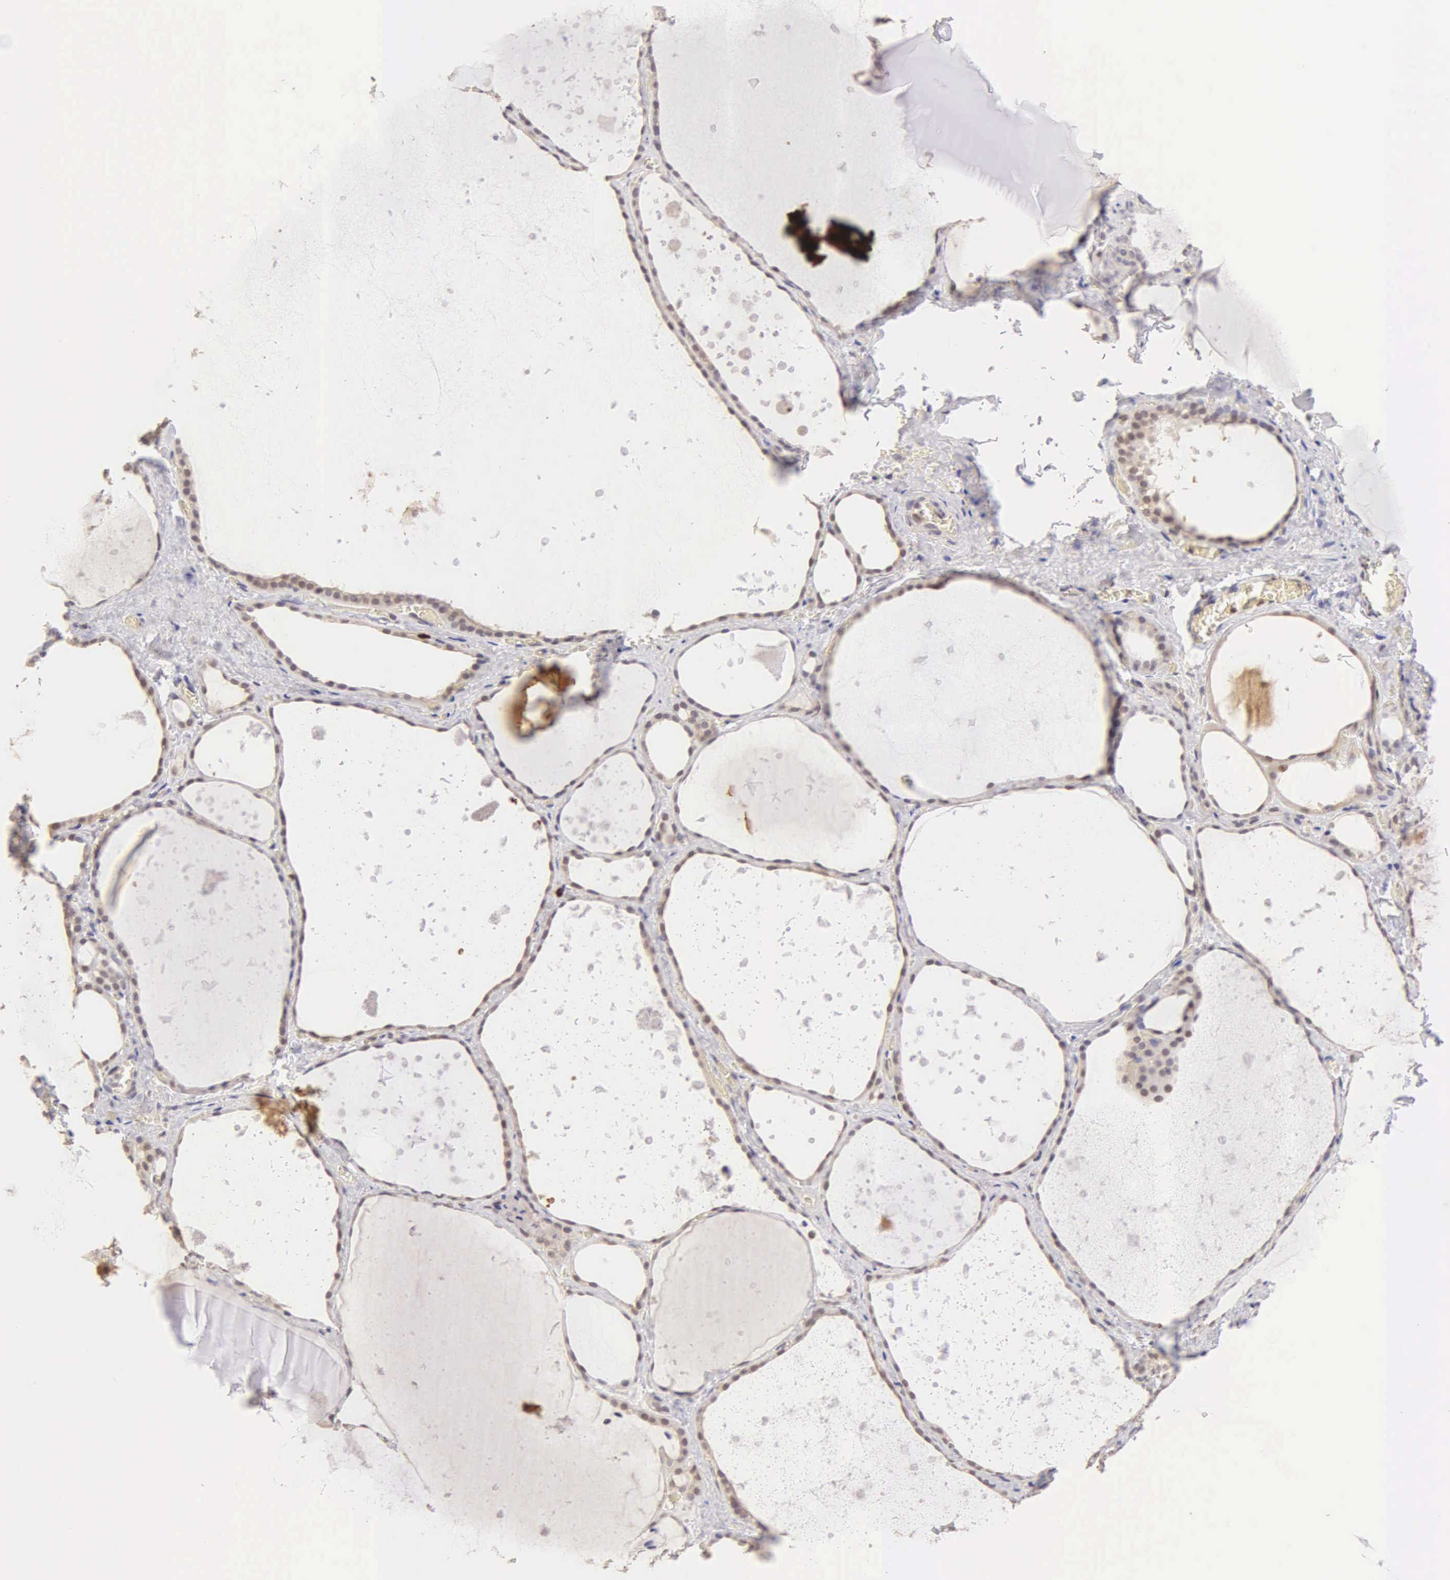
{"staining": {"intensity": "weak", "quantity": "<25%", "location": "cytoplasmic/membranous,nuclear"}, "tissue": "thyroid gland", "cell_type": "Glandular cells", "image_type": "normal", "snomed": [{"axis": "morphology", "description": "Normal tissue, NOS"}, {"axis": "topography", "description": "Thyroid gland"}], "caption": "Human thyroid gland stained for a protein using IHC demonstrates no positivity in glandular cells.", "gene": "MKI67", "patient": {"sex": "male", "age": 76}}